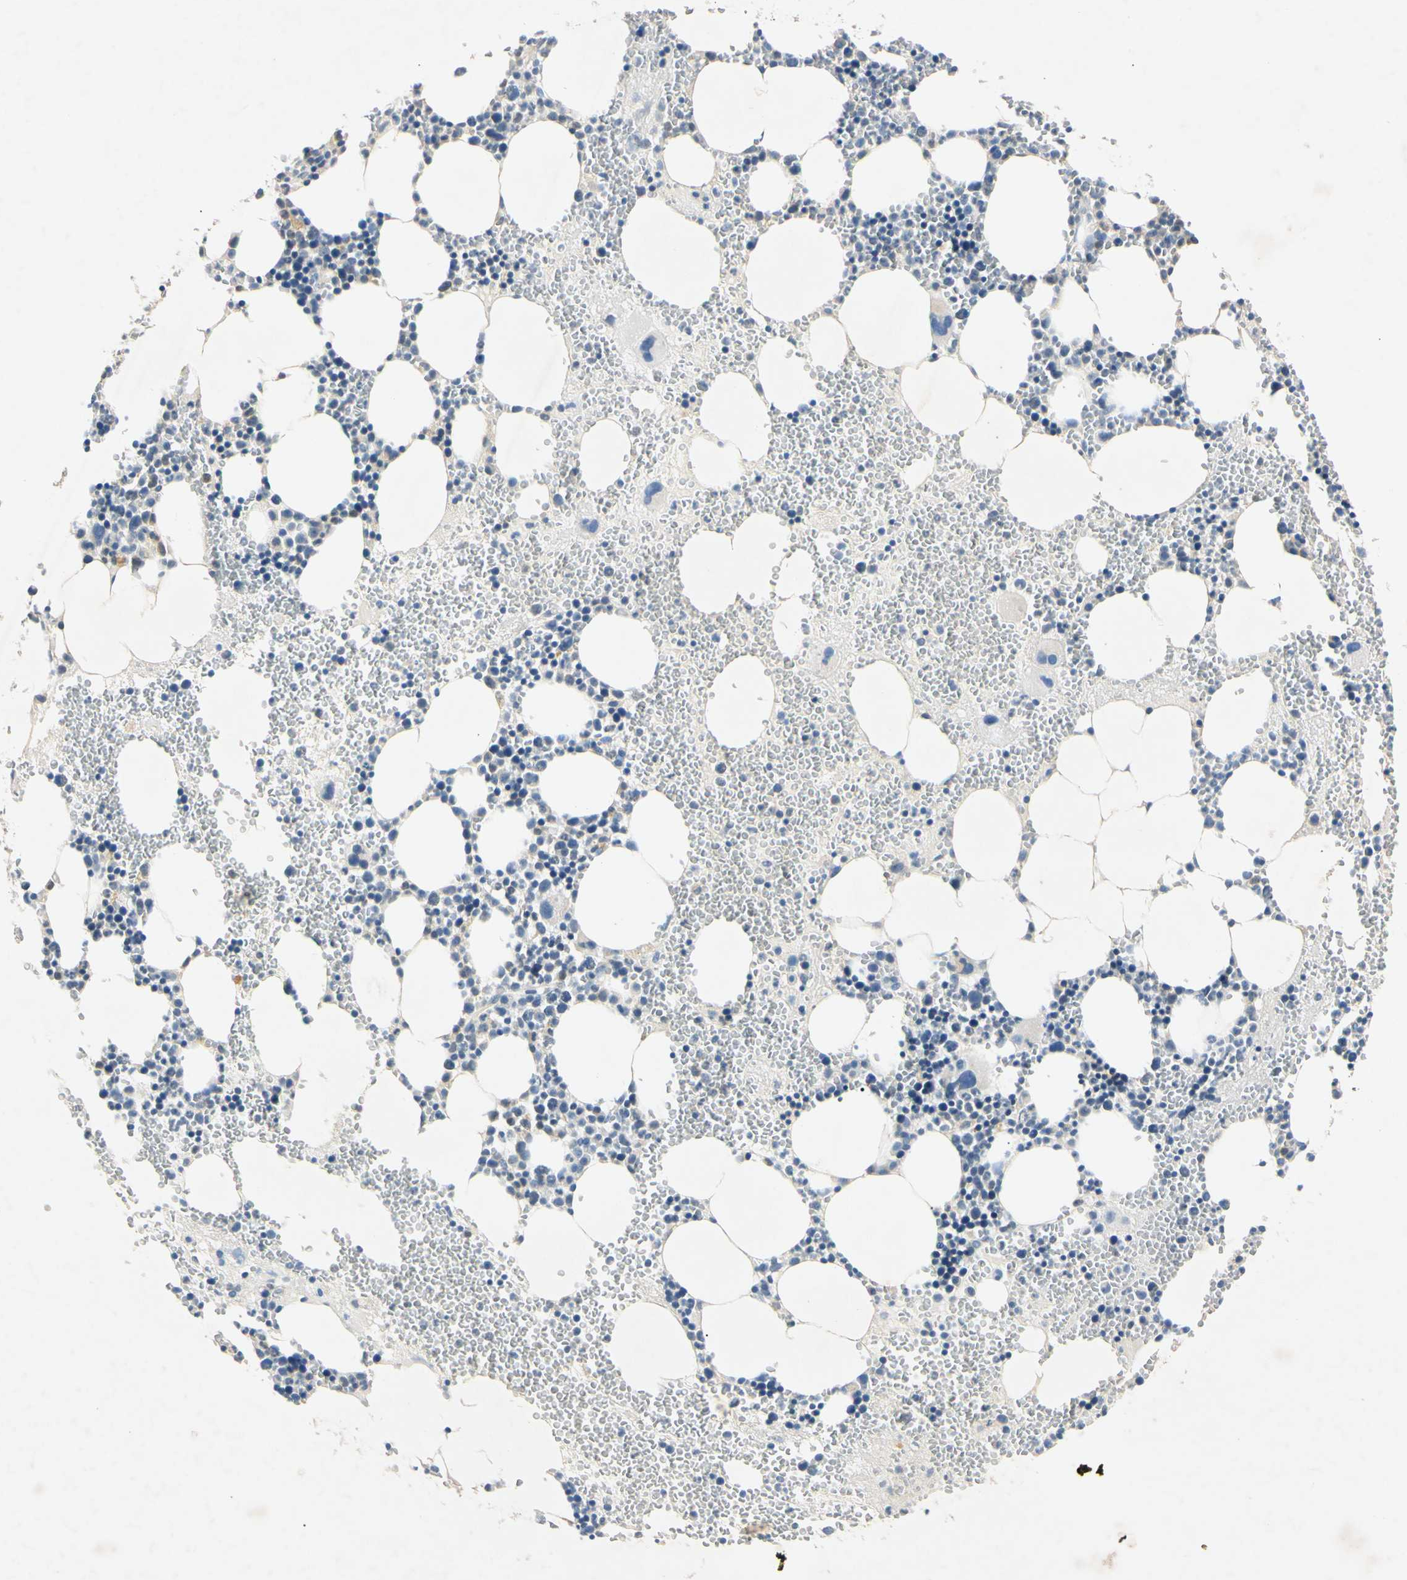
{"staining": {"intensity": "weak", "quantity": "<25%", "location": "cytoplasmic/membranous"}, "tissue": "bone marrow", "cell_type": "Hematopoietic cells", "image_type": "normal", "snomed": [{"axis": "morphology", "description": "Normal tissue, NOS"}, {"axis": "morphology", "description": "Inflammation, NOS"}, {"axis": "topography", "description": "Bone marrow"}], "caption": "A high-resolution image shows immunohistochemistry (IHC) staining of normal bone marrow, which shows no significant staining in hematopoietic cells.", "gene": "DNAJB12", "patient": {"sex": "female", "age": 76}}